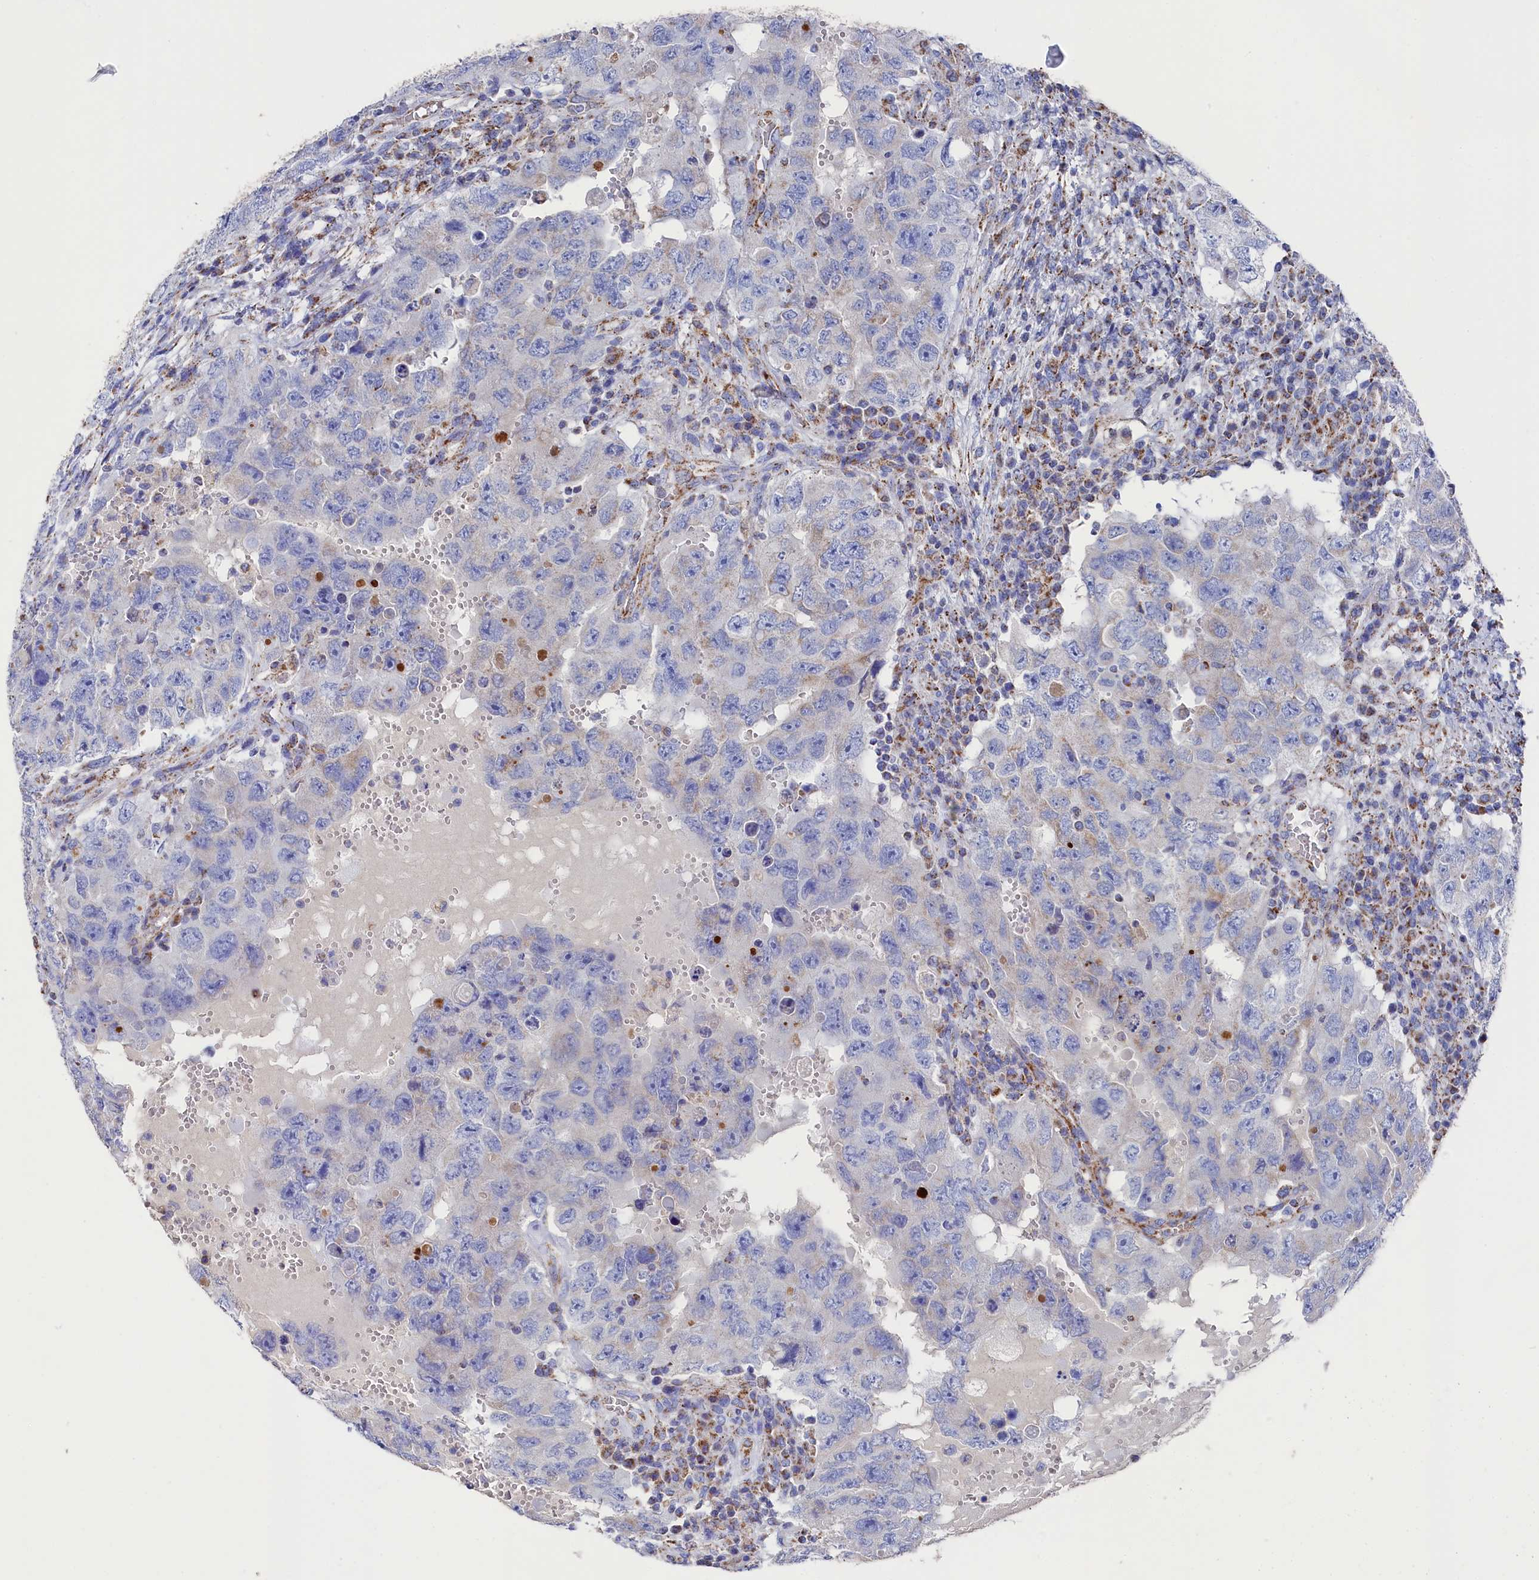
{"staining": {"intensity": "negative", "quantity": "none", "location": "none"}, "tissue": "testis cancer", "cell_type": "Tumor cells", "image_type": "cancer", "snomed": [{"axis": "morphology", "description": "Carcinoma, Embryonal, NOS"}, {"axis": "topography", "description": "Testis"}], "caption": "The image exhibits no significant expression in tumor cells of testis cancer.", "gene": "MMAB", "patient": {"sex": "male", "age": 26}}